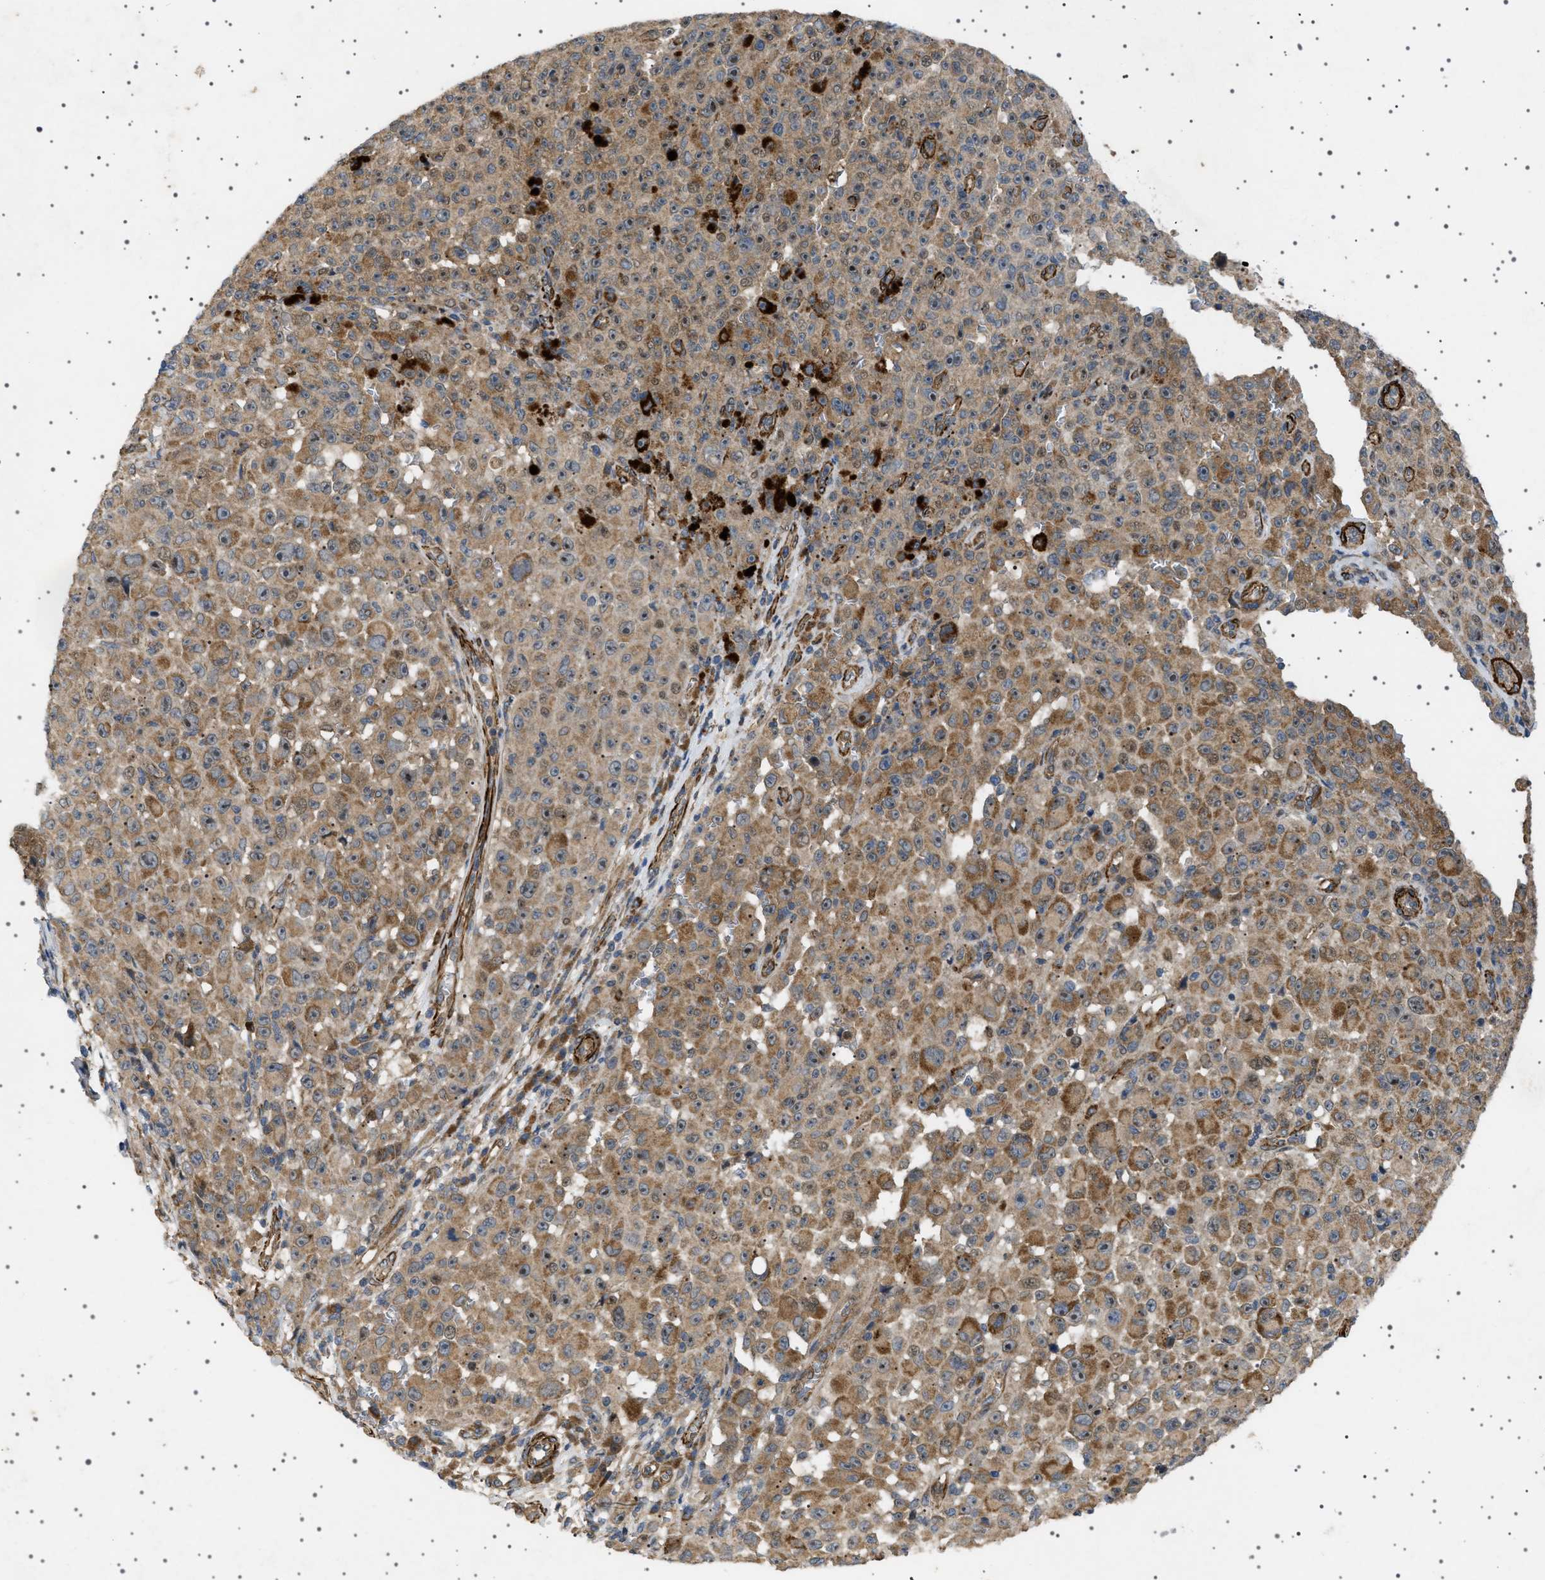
{"staining": {"intensity": "moderate", "quantity": ">75%", "location": "cytoplasmic/membranous"}, "tissue": "melanoma", "cell_type": "Tumor cells", "image_type": "cancer", "snomed": [{"axis": "morphology", "description": "Malignant melanoma, NOS"}, {"axis": "topography", "description": "Skin"}], "caption": "DAB (3,3'-diaminobenzidine) immunohistochemical staining of malignant melanoma shows moderate cytoplasmic/membranous protein expression in about >75% of tumor cells.", "gene": "CCDC186", "patient": {"sex": "female", "age": 82}}